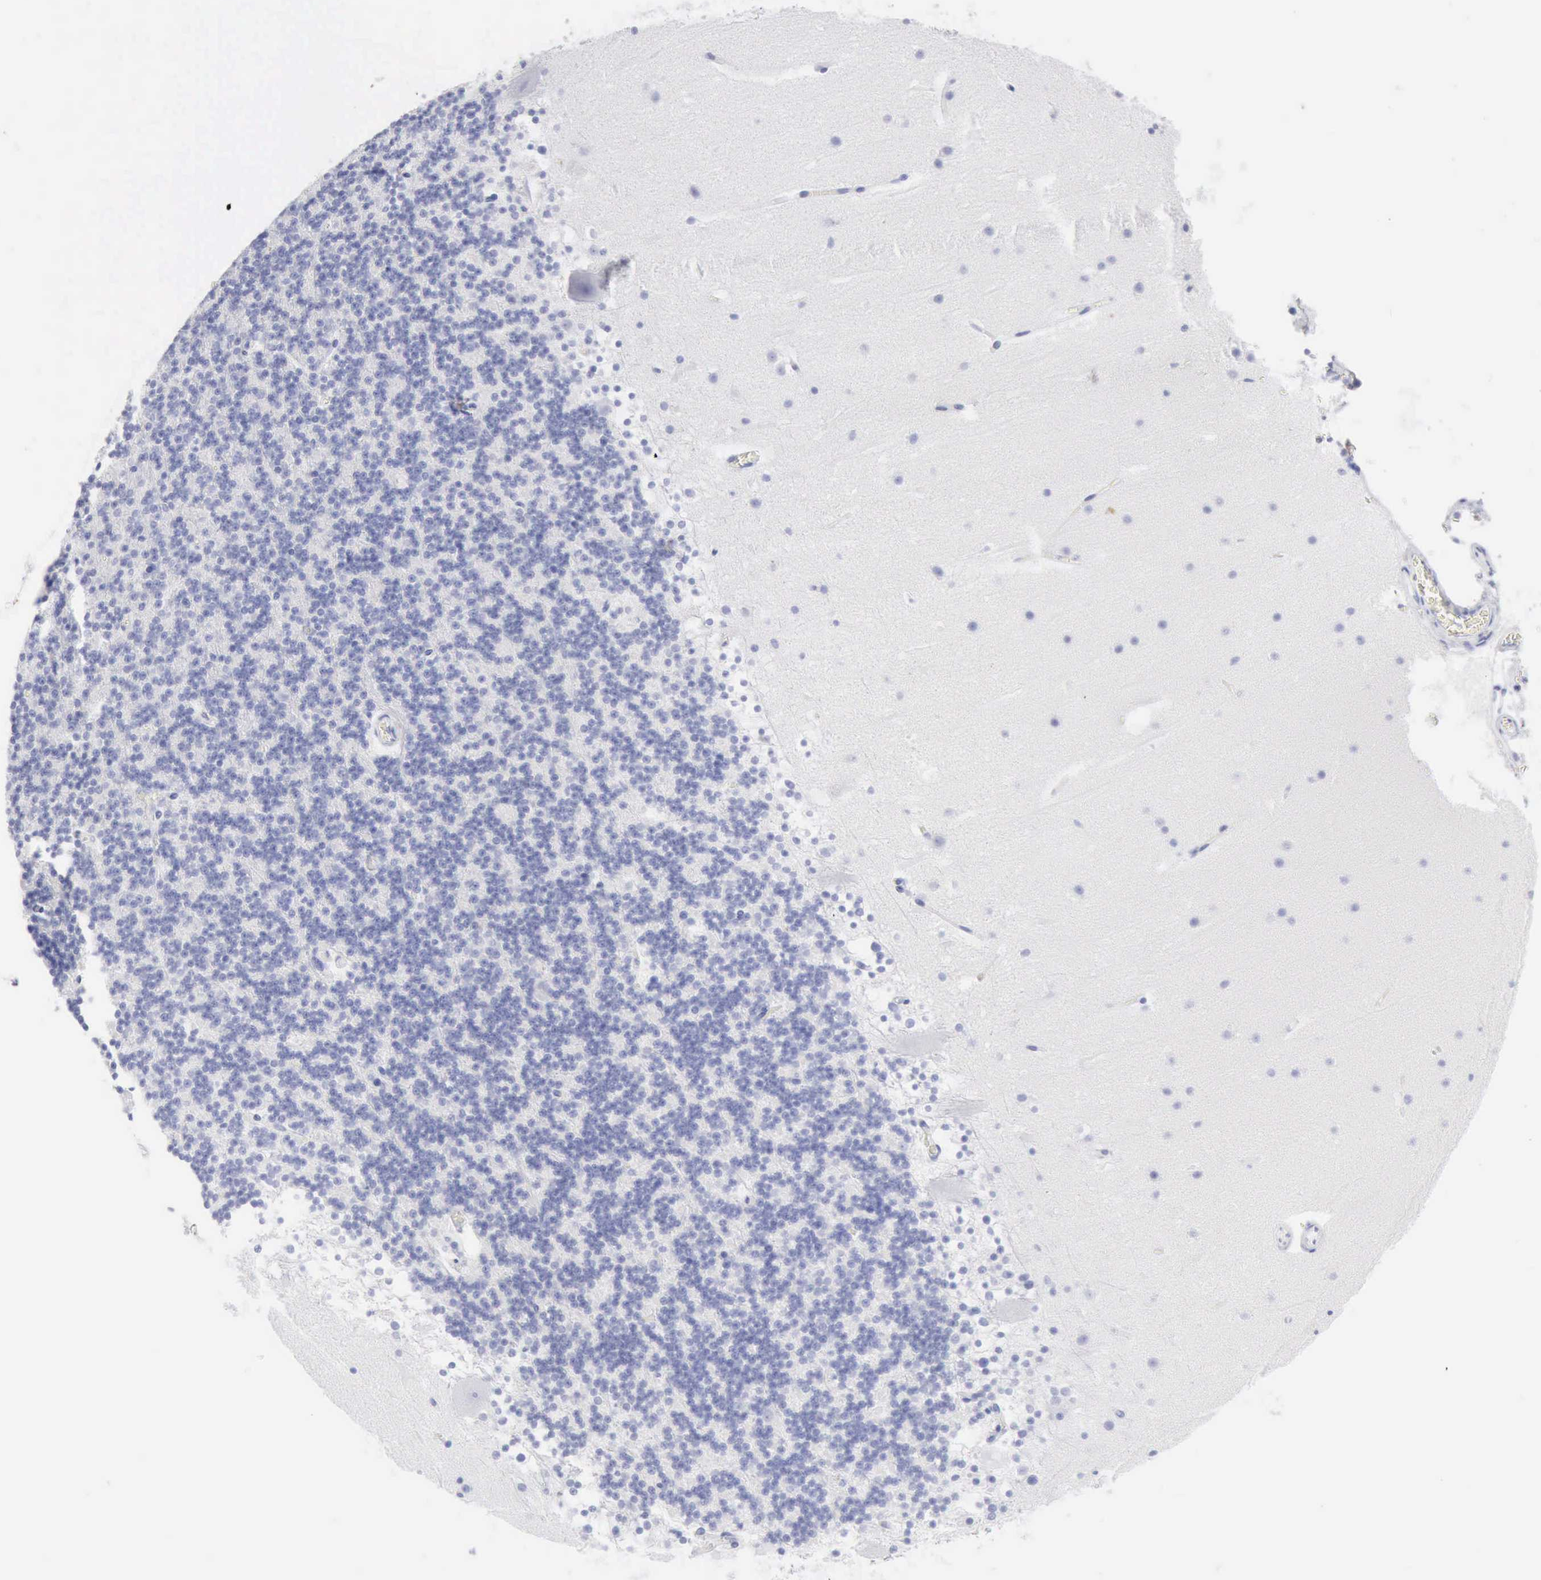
{"staining": {"intensity": "negative", "quantity": "none", "location": "none"}, "tissue": "cerebellum", "cell_type": "Cells in granular layer", "image_type": "normal", "snomed": [{"axis": "morphology", "description": "Normal tissue, NOS"}, {"axis": "topography", "description": "Cerebellum"}], "caption": "The immunohistochemistry photomicrograph has no significant staining in cells in granular layer of cerebellum. Brightfield microscopy of IHC stained with DAB (3,3'-diaminobenzidine) (brown) and hematoxylin (blue), captured at high magnification.", "gene": "KRT5", "patient": {"sex": "male", "age": 45}}